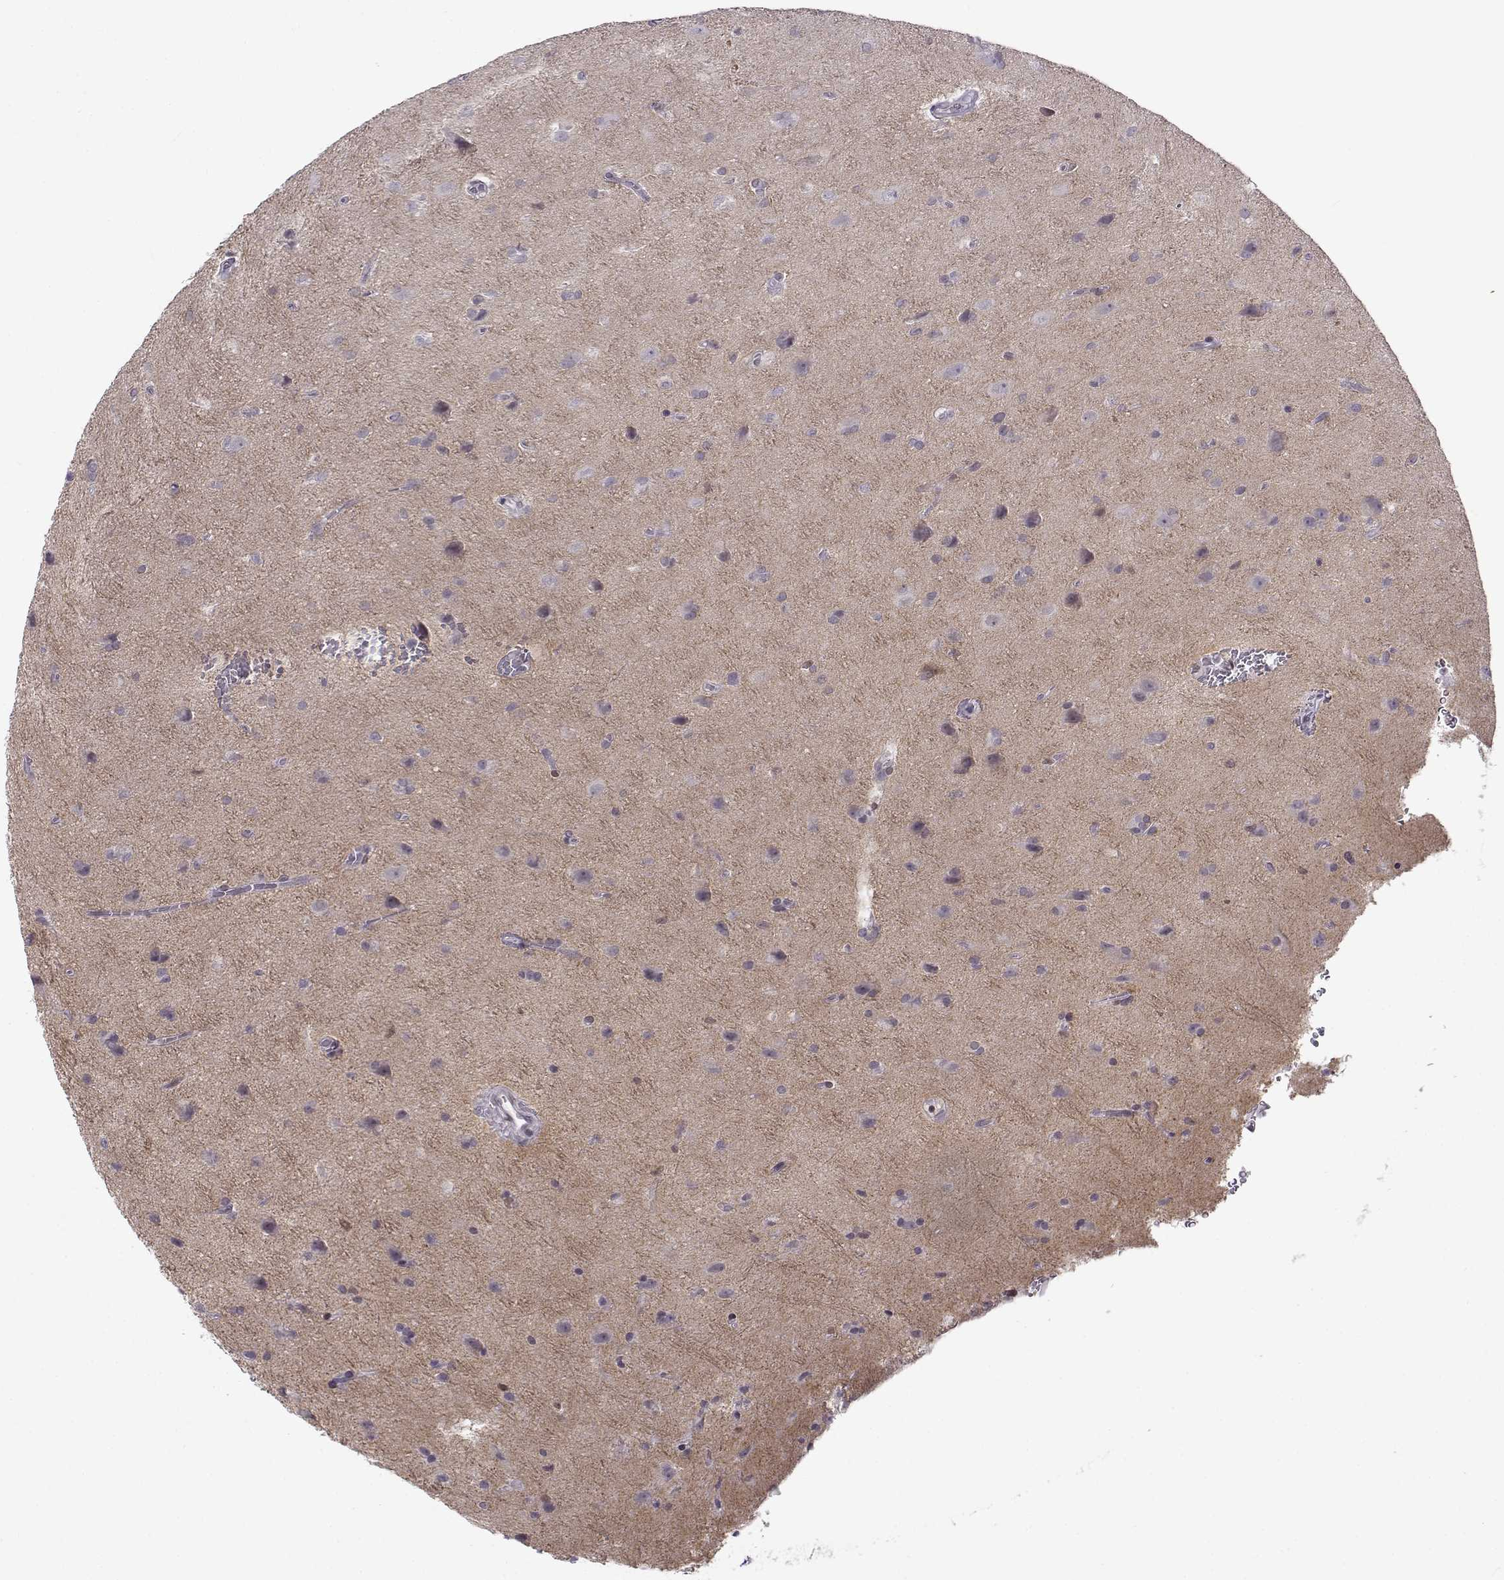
{"staining": {"intensity": "negative", "quantity": "none", "location": "none"}, "tissue": "glioma", "cell_type": "Tumor cells", "image_type": "cancer", "snomed": [{"axis": "morphology", "description": "Glioma, malignant, Low grade"}, {"axis": "topography", "description": "Brain"}], "caption": "Photomicrograph shows no protein positivity in tumor cells of malignant glioma (low-grade) tissue. The staining is performed using DAB (3,3'-diaminobenzidine) brown chromogen with nuclei counter-stained in using hematoxylin.", "gene": "BACH1", "patient": {"sex": "male", "age": 58}}